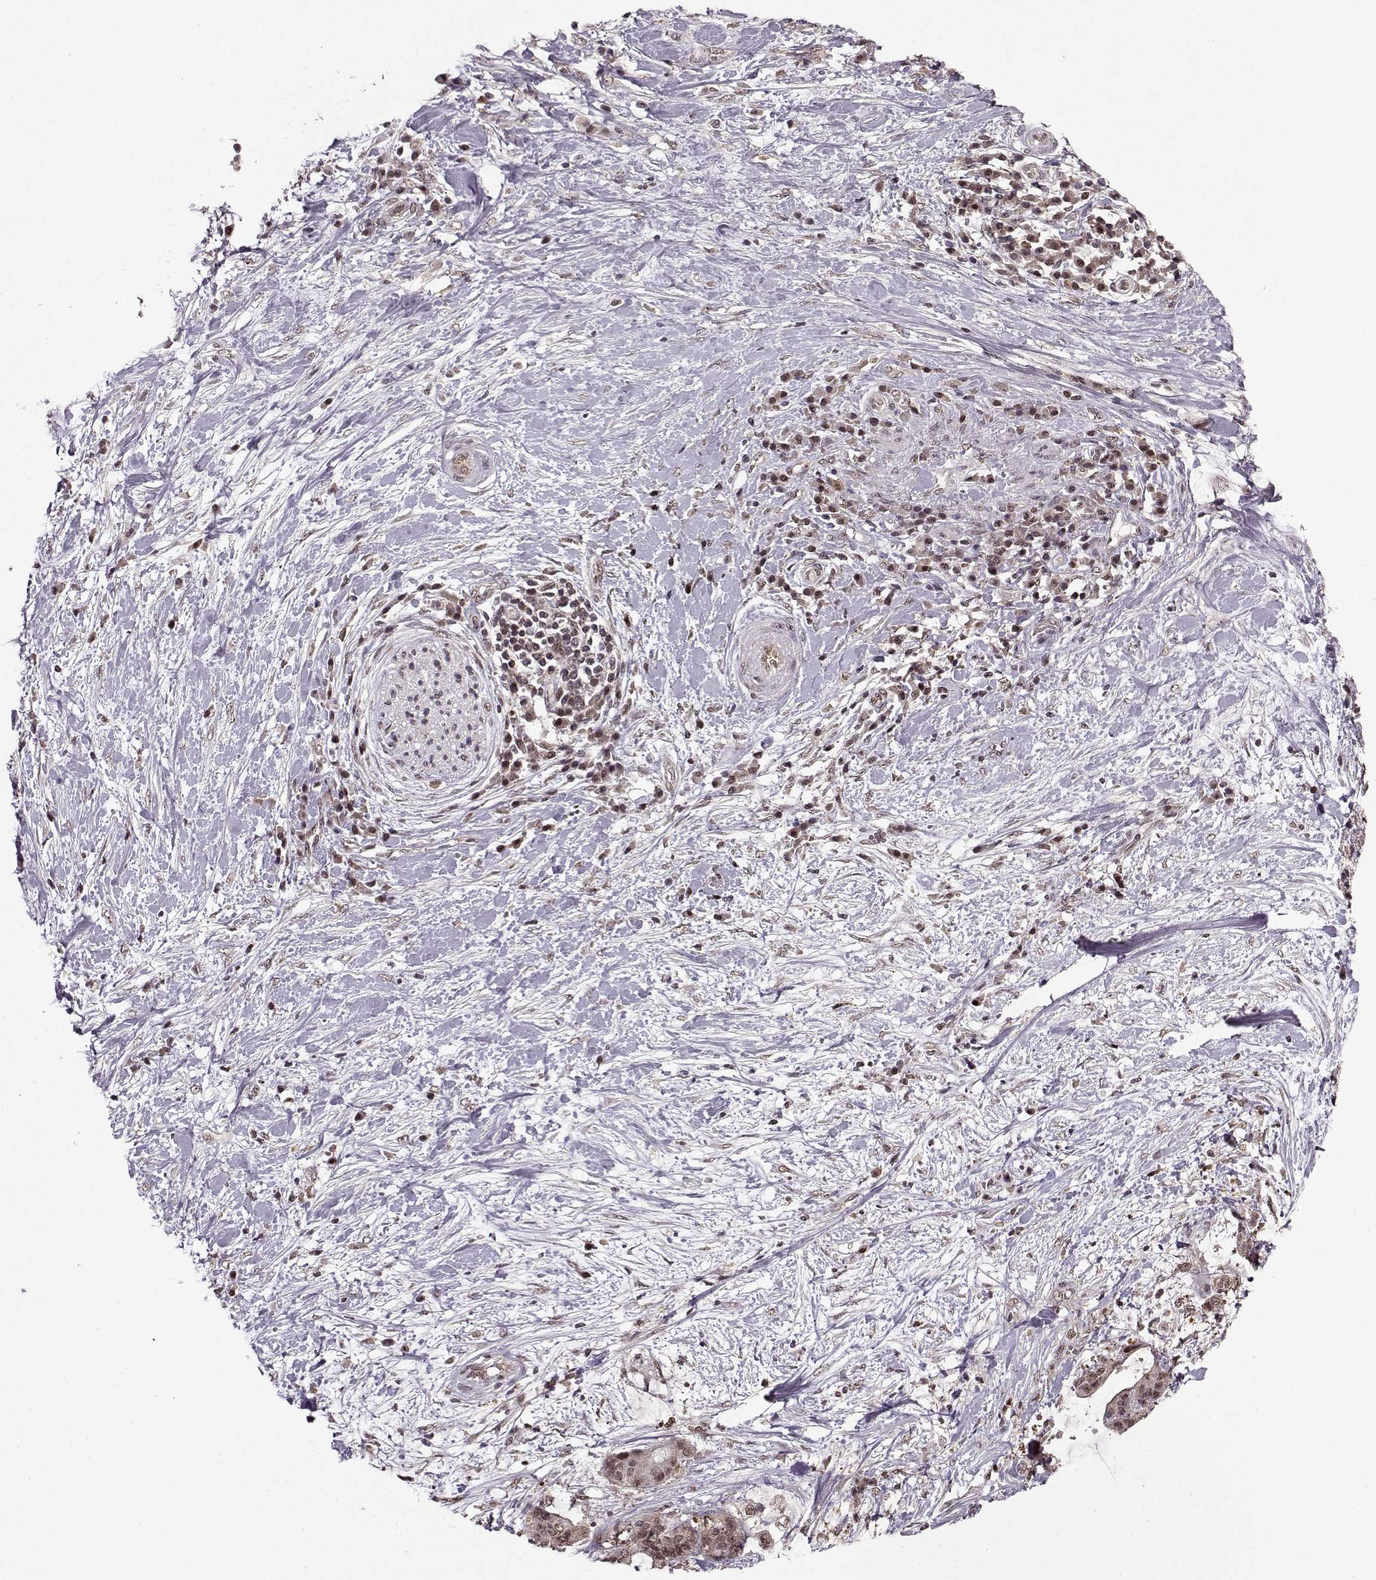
{"staining": {"intensity": "weak", "quantity": ">75%", "location": "cytoplasmic/membranous,nuclear"}, "tissue": "liver cancer", "cell_type": "Tumor cells", "image_type": "cancer", "snomed": [{"axis": "morphology", "description": "Cholangiocarcinoma"}, {"axis": "topography", "description": "Liver"}], "caption": "Liver cholangiocarcinoma stained for a protein displays weak cytoplasmic/membranous and nuclear positivity in tumor cells. (DAB IHC, brown staining for protein, blue staining for nuclei).", "gene": "PSMA7", "patient": {"sex": "female", "age": 73}}